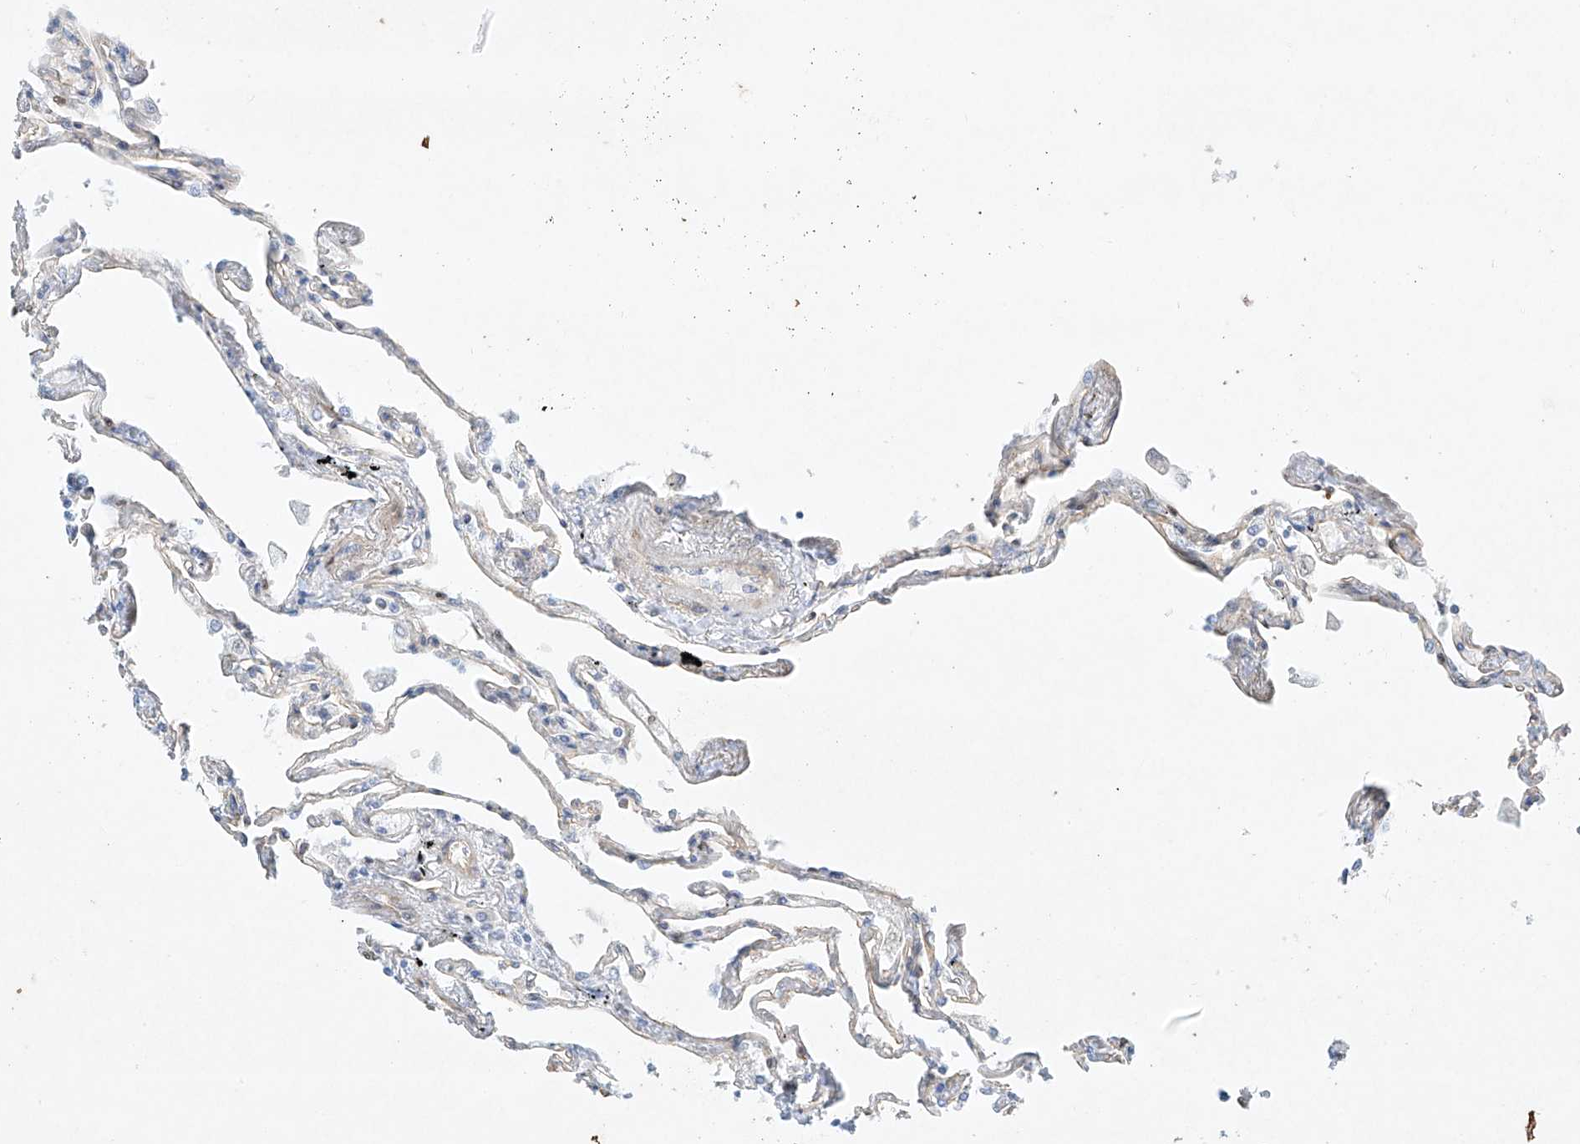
{"staining": {"intensity": "weak", "quantity": "25%-75%", "location": "cytoplasmic/membranous"}, "tissue": "lung", "cell_type": "Alveolar cells", "image_type": "normal", "snomed": [{"axis": "morphology", "description": "Normal tissue, NOS"}, {"axis": "topography", "description": "Lung"}], "caption": "Normal lung reveals weak cytoplasmic/membranous staining in approximately 25%-75% of alveolar cells, visualized by immunohistochemistry. Using DAB (brown) and hematoxylin (blue) stains, captured at high magnification using brightfield microscopy.", "gene": "REEP2", "patient": {"sex": "female", "age": 67}}